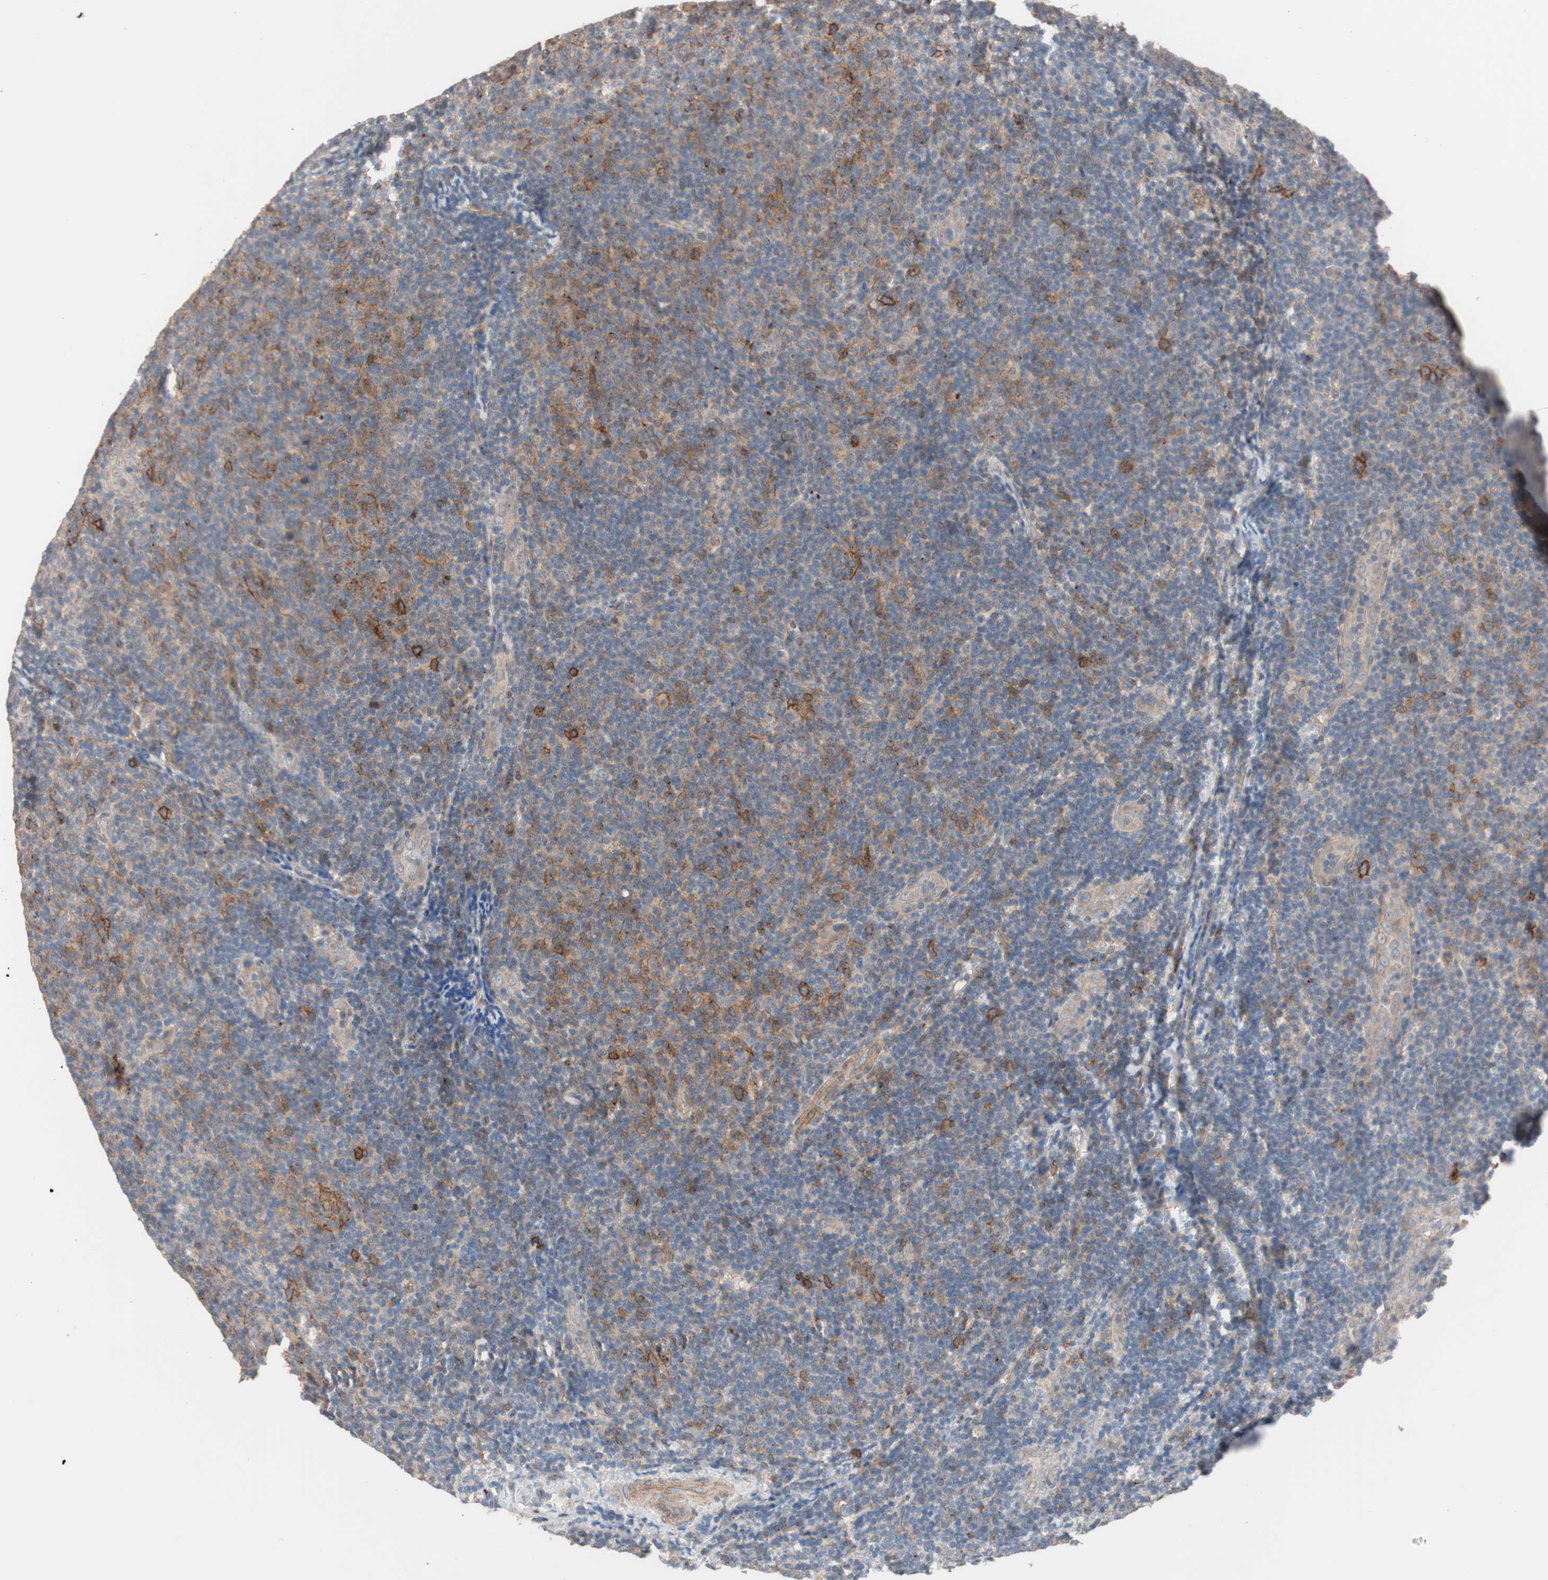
{"staining": {"intensity": "moderate", "quantity": ">75%", "location": "cytoplasmic/membranous"}, "tissue": "lymphoma", "cell_type": "Tumor cells", "image_type": "cancer", "snomed": [{"axis": "morphology", "description": "Malignant lymphoma, non-Hodgkin's type, Low grade"}, {"axis": "topography", "description": "Lymph node"}], "caption": "Protein expression analysis of low-grade malignant lymphoma, non-Hodgkin's type exhibits moderate cytoplasmic/membranous expression in about >75% of tumor cells.", "gene": "SDC4", "patient": {"sex": "male", "age": 83}}